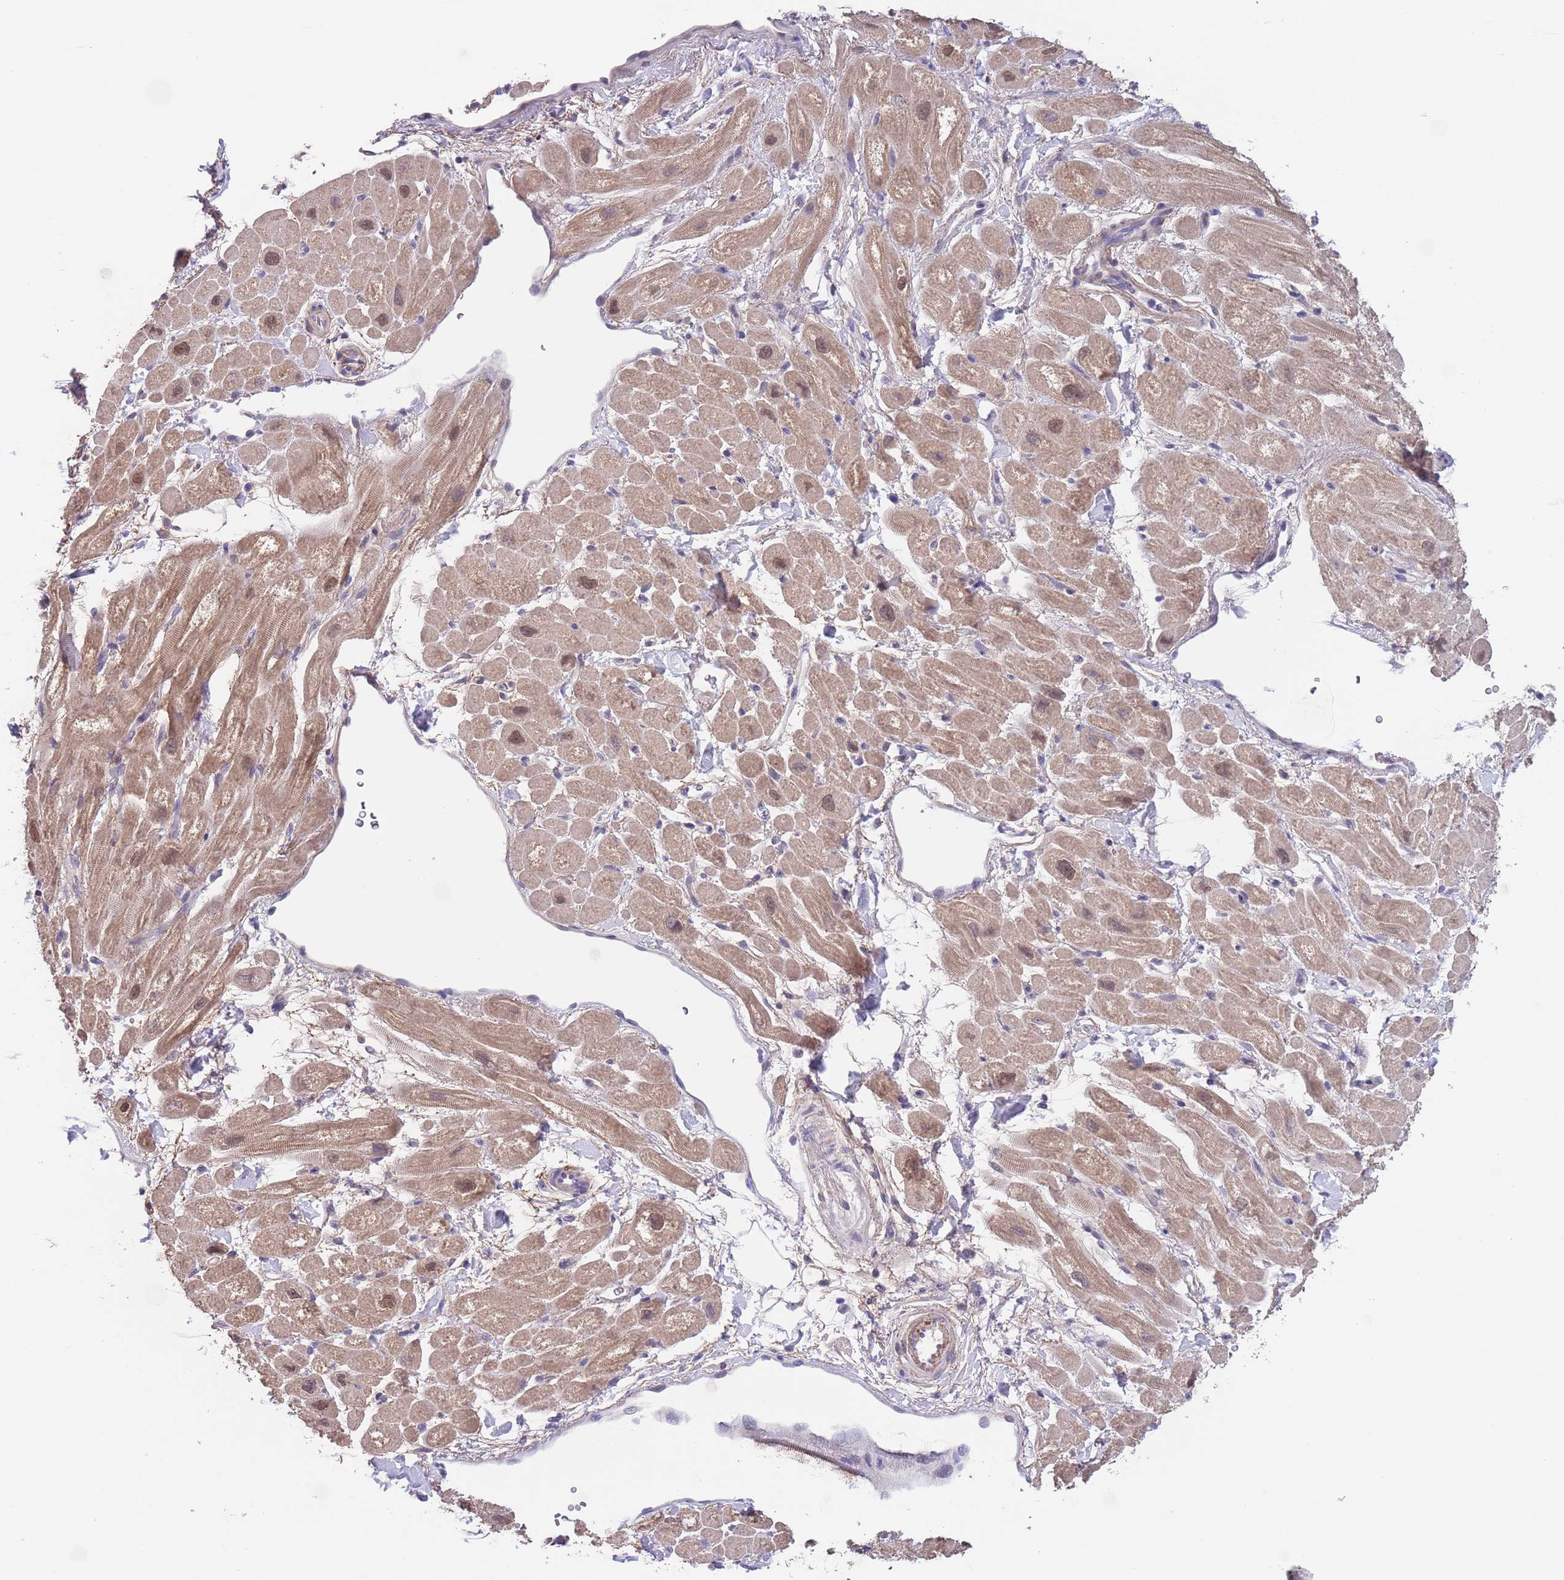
{"staining": {"intensity": "moderate", "quantity": ">75%", "location": "cytoplasmic/membranous,nuclear"}, "tissue": "heart muscle", "cell_type": "Cardiomyocytes", "image_type": "normal", "snomed": [{"axis": "morphology", "description": "Normal tissue, NOS"}, {"axis": "topography", "description": "Heart"}], "caption": "DAB immunohistochemical staining of benign human heart muscle shows moderate cytoplasmic/membranous,nuclear protein positivity in about >75% of cardiomyocytes.", "gene": "RNF169", "patient": {"sex": "male", "age": 65}}